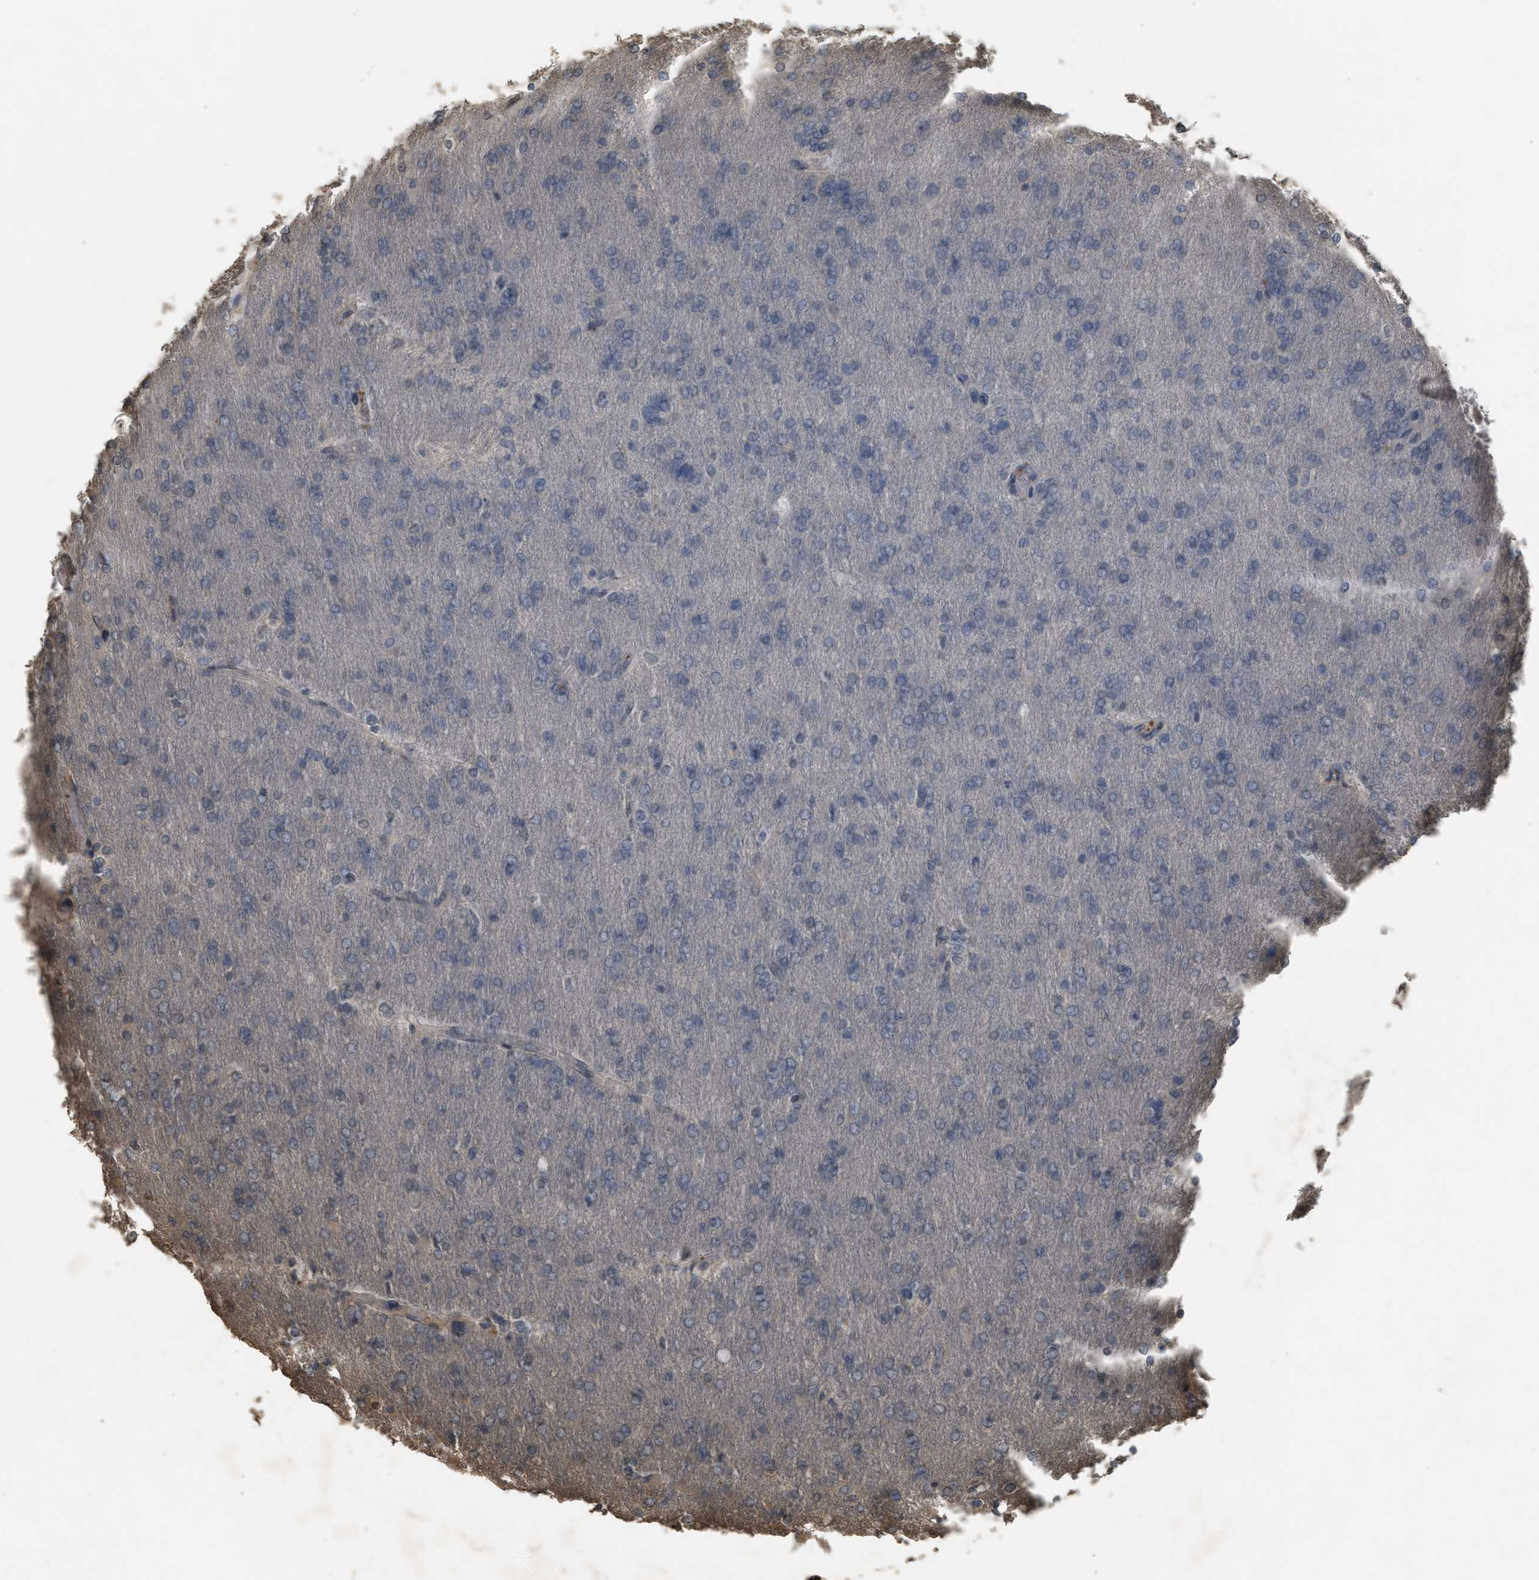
{"staining": {"intensity": "negative", "quantity": "none", "location": "none"}, "tissue": "glioma", "cell_type": "Tumor cells", "image_type": "cancer", "snomed": [{"axis": "morphology", "description": "Glioma, malignant, High grade"}, {"axis": "topography", "description": "Cerebral cortex"}], "caption": "High magnification brightfield microscopy of high-grade glioma (malignant) stained with DAB (3,3'-diaminobenzidine) (brown) and counterstained with hematoxylin (blue): tumor cells show no significant positivity. (Brightfield microscopy of DAB IHC at high magnification).", "gene": "ARHGDIA", "patient": {"sex": "female", "age": 36}}